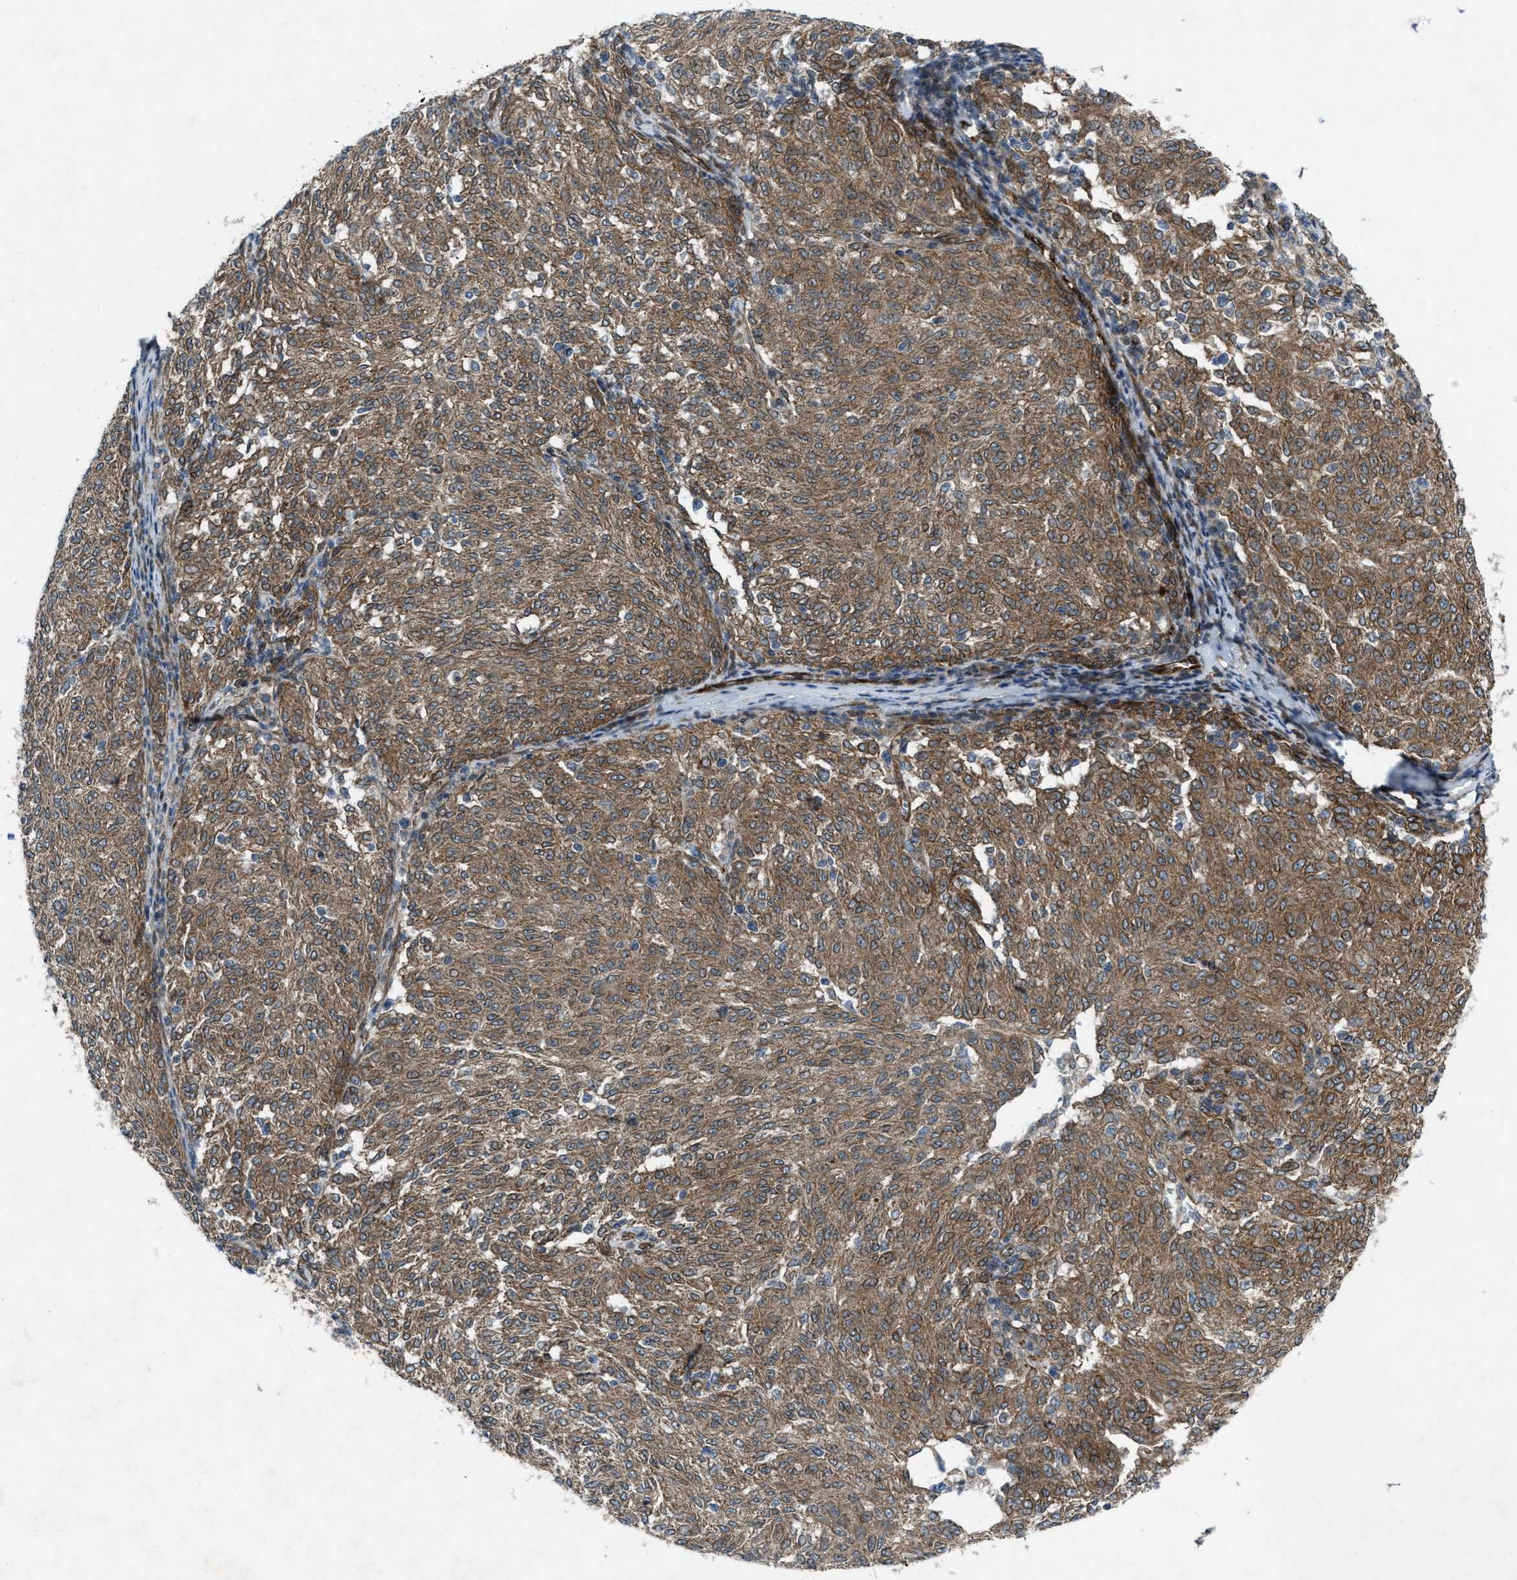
{"staining": {"intensity": "moderate", "quantity": ">75%", "location": "cytoplasmic/membranous"}, "tissue": "melanoma", "cell_type": "Tumor cells", "image_type": "cancer", "snomed": [{"axis": "morphology", "description": "Malignant melanoma, NOS"}, {"axis": "topography", "description": "Skin"}], "caption": "Immunohistochemical staining of malignant melanoma exhibits medium levels of moderate cytoplasmic/membranous protein positivity in about >75% of tumor cells. Using DAB (brown) and hematoxylin (blue) stains, captured at high magnification using brightfield microscopy.", "gene": "URGCP", "patient": {"sex": "female", "age": 72}}